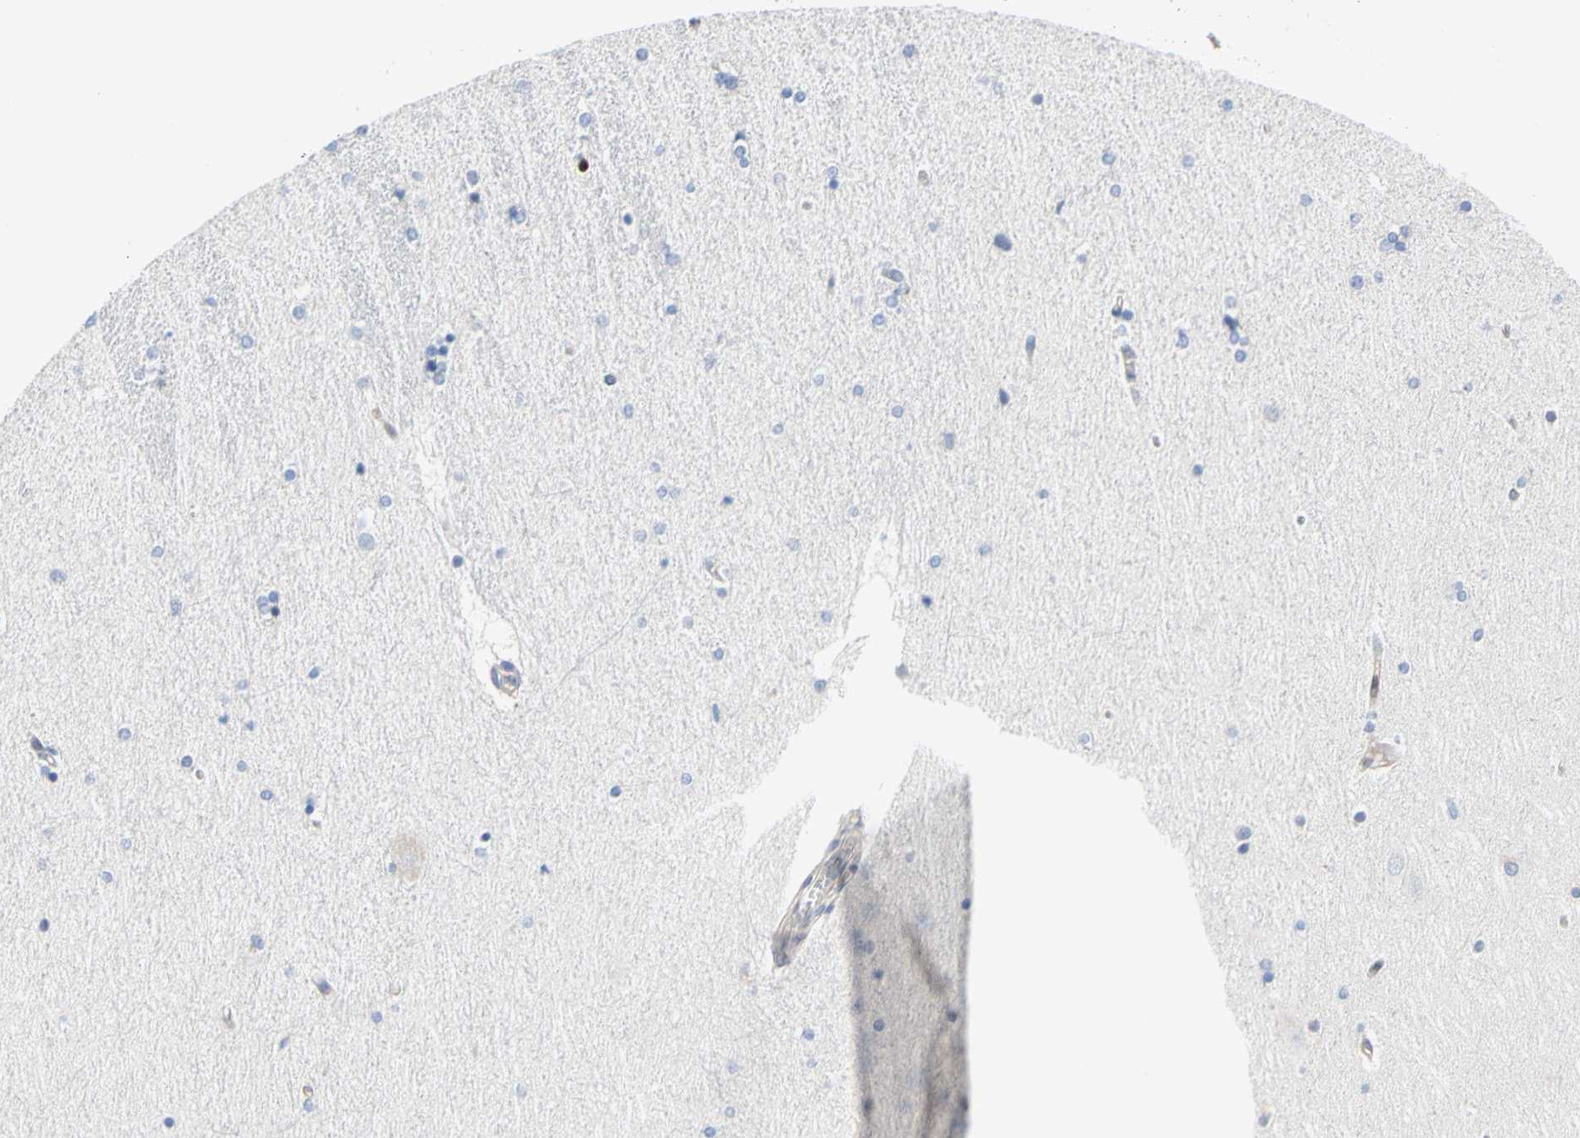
{"staining": {"intensity": "negative", "quantity": "none", "location": "none"}, "tissue": "hippocampus", "cell_type": "Glial cells", "image_type": "normal", "snomed": [{"axis": "morphology", "description": "Normal tissue, NOS"}, {"axis": "topography", "description": "Hippocampus"}], "caption": "A histopathology image of hippocampus stained for a protein shows no brown staining in glial cells.", "gene": "MCL1", "patient": {"sex": "female", "age": 54}}